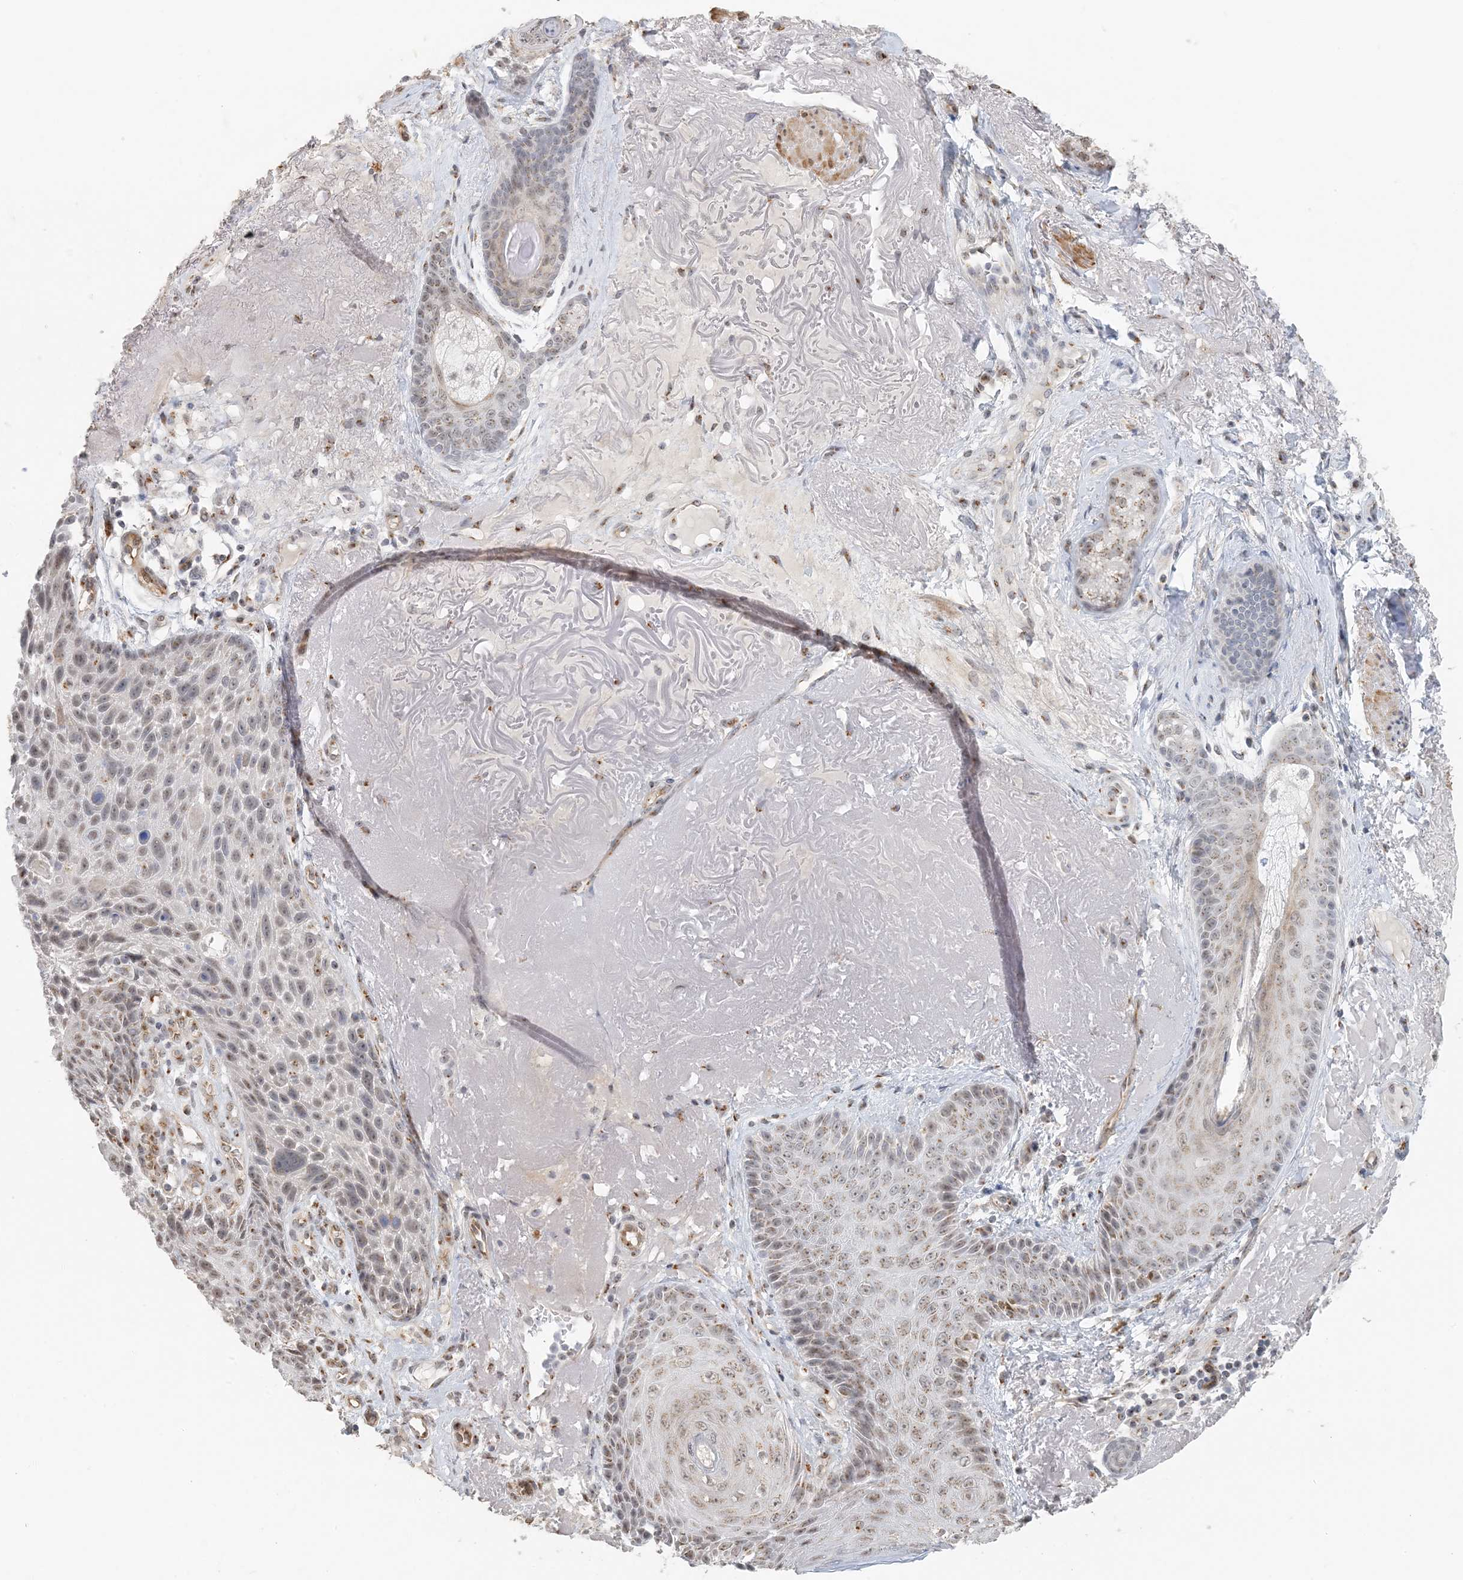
{"staining": {"intensity": "weak", "quantity": "25%-75%", "location": "cytoplasmic/membranous,nuclear"}, "tissue": "skin cancer", "cell_type": "Tumor cells", "image_type": "cancer", "snomed": [{"axis": "morphology", "description": "Squamous cell carcinoma, NOS"}, {"axis": "topography", "description": "Skin"}], "caption": "This image shows skin cancer stained with immunohistochemistry (IHC) to label a protein in brown. The cytoplasmic/membranous and nuclear of tumor cells show weak positivity for the protein. Nuclei are counter-stained blue.", "gene": "ZCCHC4", "patient": {"sex": "female", "age": 88}}